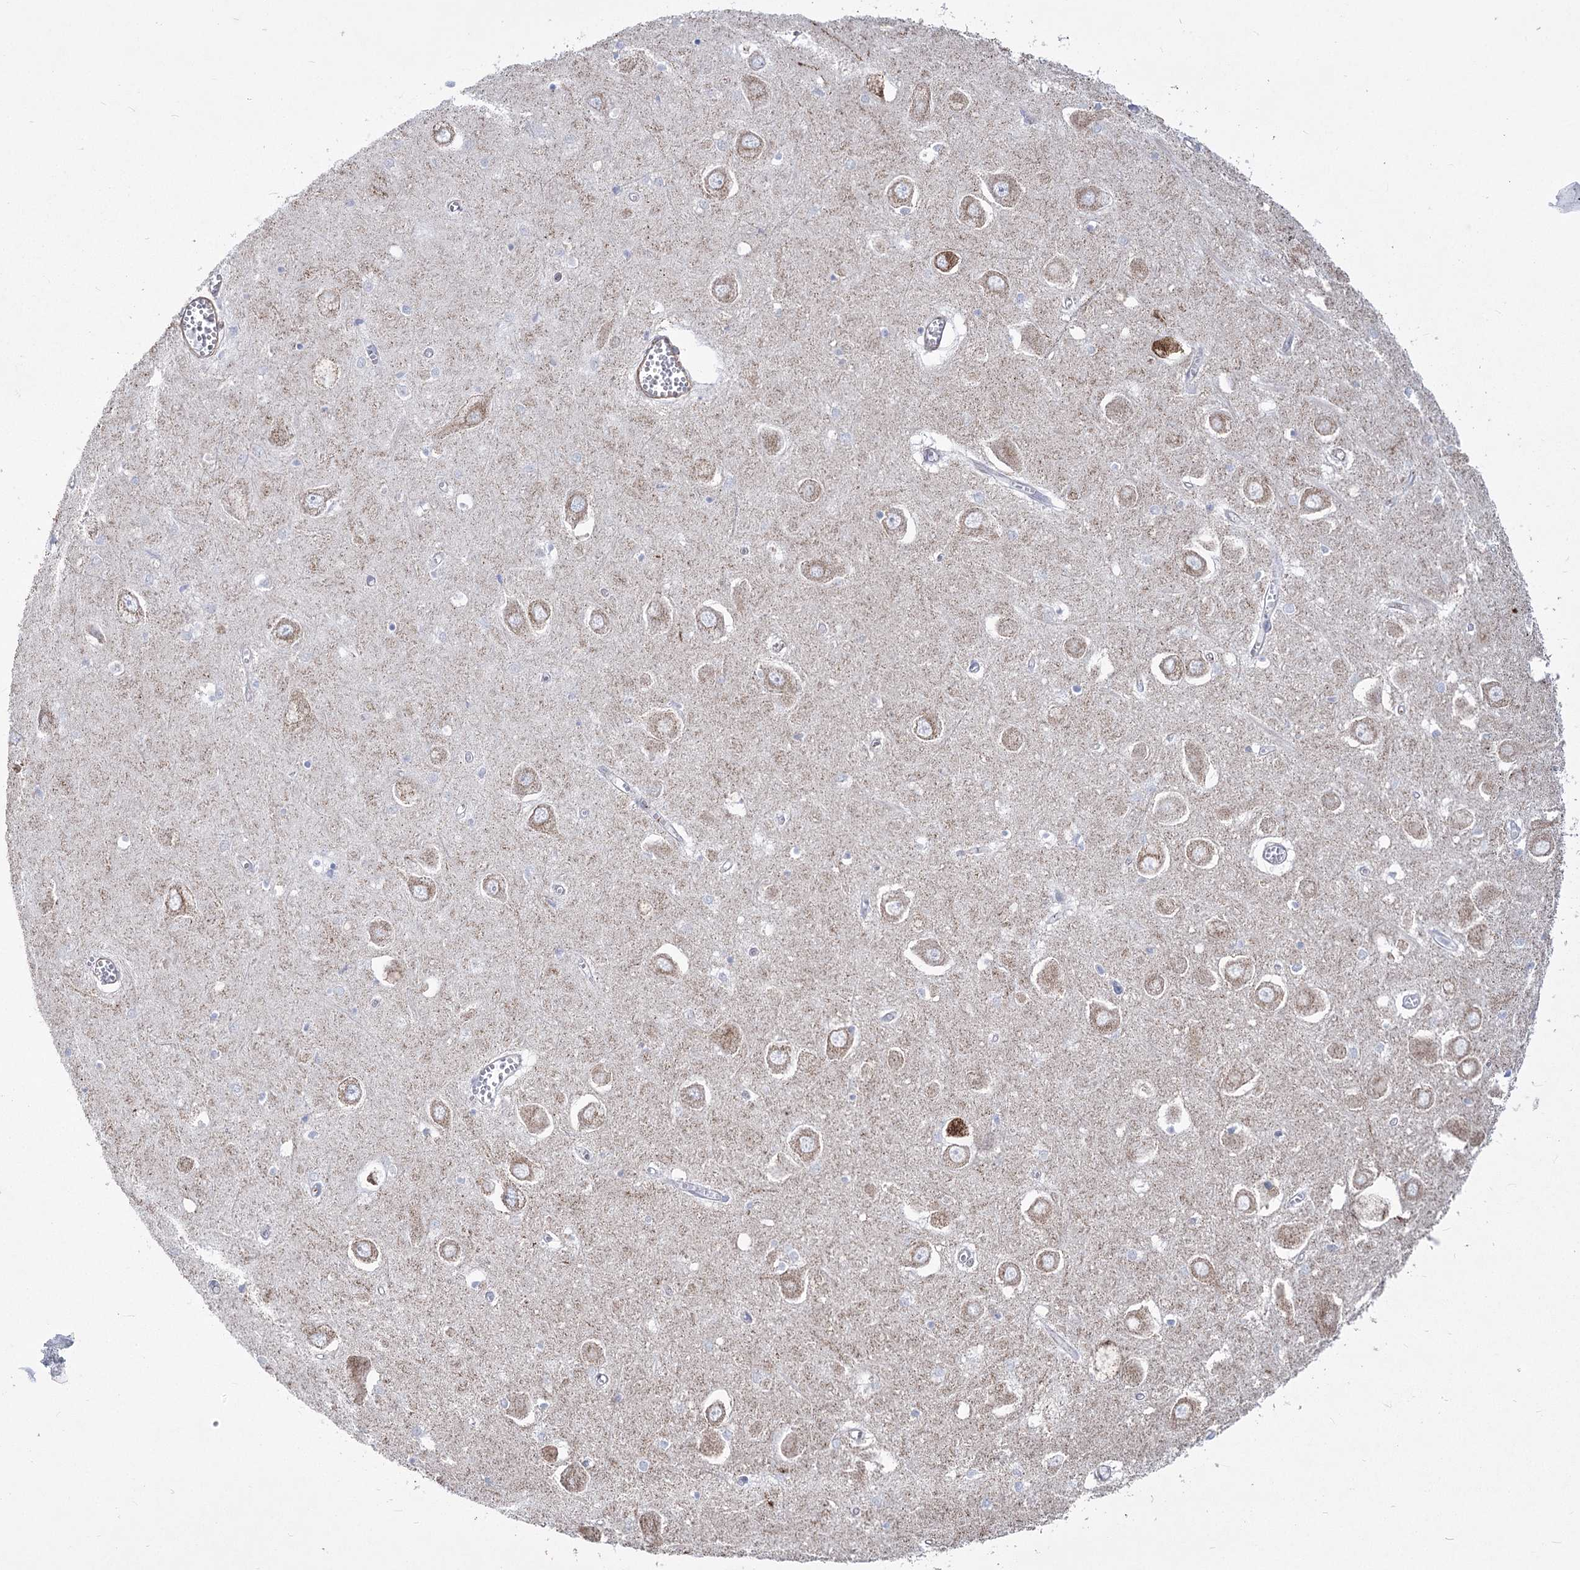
{"staining": {"intensity": "negative", "quantity": "none", "location": "none"}, "tissue": "hippocampus", "cell_type": "Glial cells", "image_type": "normal", "snomed": [{"axis": "morphology", "description": "Normal tissue, NOS"}, {"axis": "topography", "description": "Hippocampus"}], "caption": "High power microscopy micrograph of an IHC micrograph of benign hippocampus, revealing no significant positivity in glial cells. (DAB immunohistochemistry (IHC), high magnification).", "gene": "PDHB", "patient": {"sex": "male", "age": 70}}